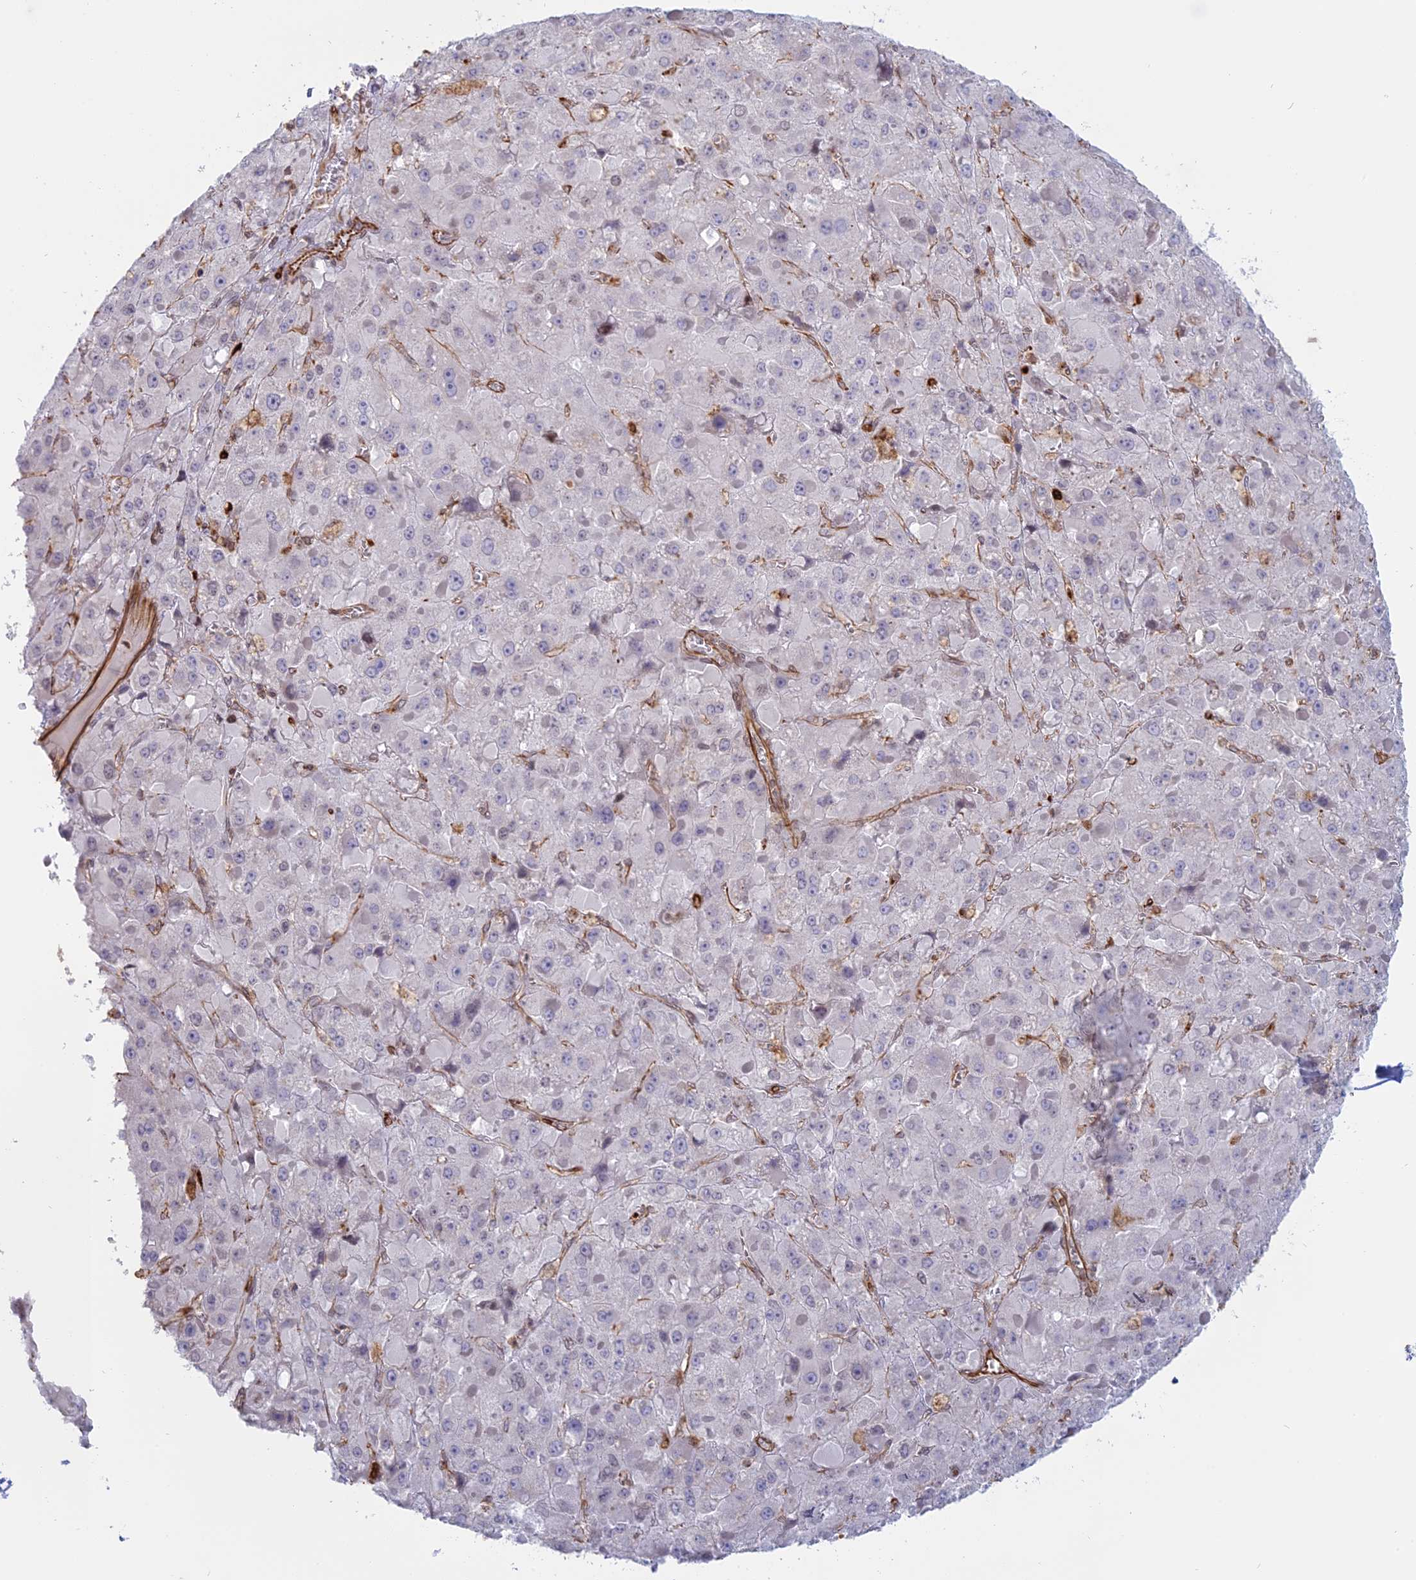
{"staining": {"intensity": "negative", "quantity": "none", "location": "none"}, "tissue": "liver cancer", "cell_type": "Tumor cells", "image_type": "cancer", "snomed": [{"axis": "morphology", "description": "Carcinoma, Hepatocellular, NOS"}, {"axis": "topography", "description": "Liver"}], "caption": "A photomicrograph of liver hepatocellular carcinoma stained for a protein shows no brown staining in tumor cells.", "gene": "APOBR", "patient": {"sex": "female", "age": 73}}